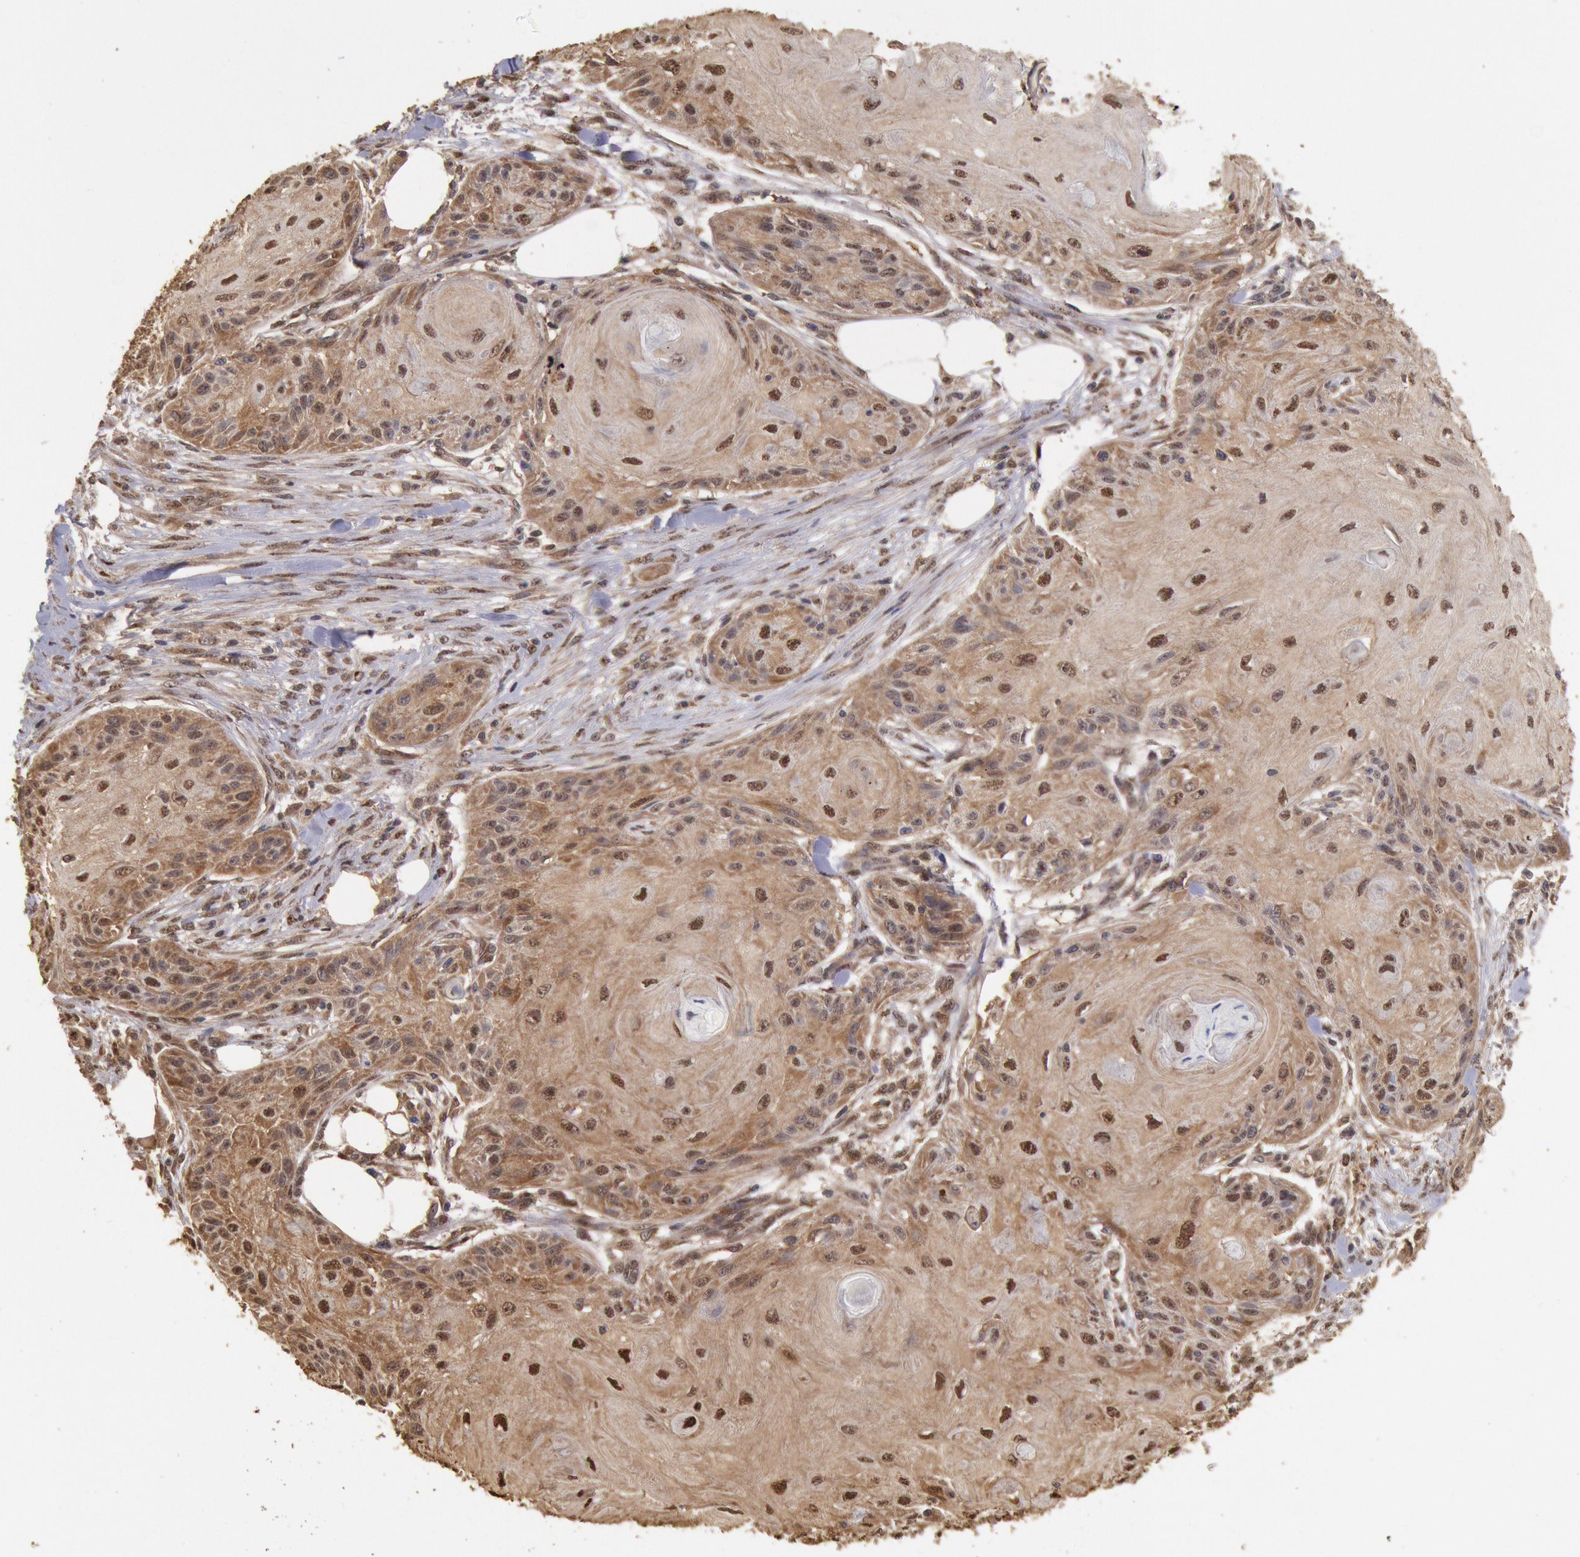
{"staining": {"intensity": "moderate", "quantity": ">75%", "location": "cytoplasmic/membranous,nuclear"}, "tissue": "skin cancer", "cell_type": "Tumor cells", "image_type": "cancer", "snomed": [{"axis": "morphology", "description": "Squamous cell carcinoma, NOS"}, {"axis": "topography", "description": "Skin"}], "caption": "A high-resolution photomicrograph shows IHC staining of squamous cell carcinoma (skin), which exhibits moderate cytoplasmic/membranous and nuclear positivity in approximately >75% of tumor cells. The protein is shown in brown color, while the nuclei are stained blue.", "gene": "STX17", "patient": {"sex": "female", "age": 88}}